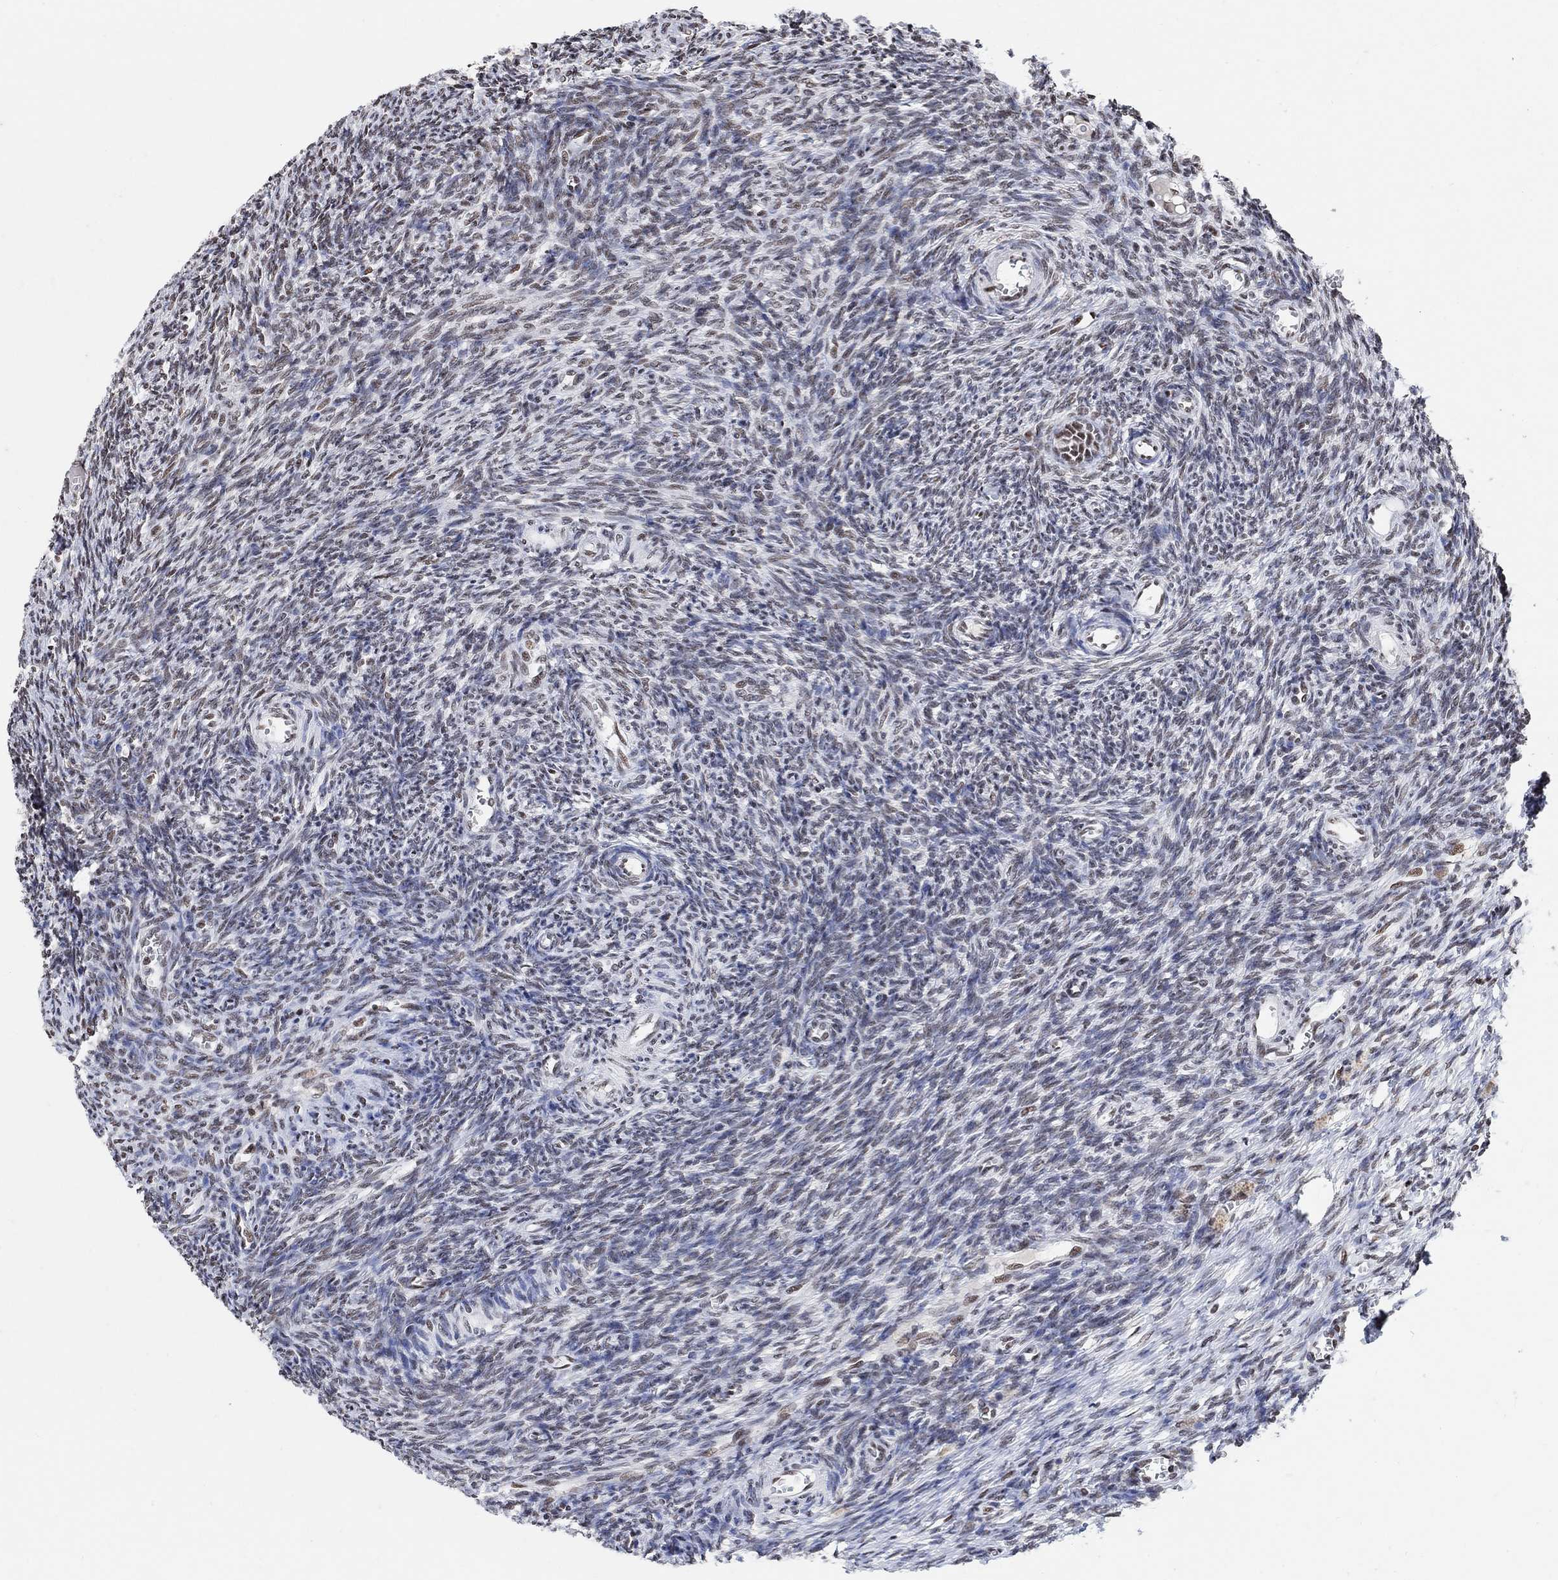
{"staining": {"intensity": "weak", "quantity": "25%-75%", "location": "nuclear"}, "tissue": "ovary", "cell_type": "Ovarian stroma cells", "image_type": "normal", "snomed": [{"axis": "morphology", "description": "Normal tissue, NOS"}, {"axis": "topography", "description": "Ovary"}], "caption": "This histopathology image demonstrates immunohistochemistry staining of normal human ovary, with low weak nuclear positivity in approximately 25%-75% of ovarian stroma cells.", "gene": "USP39", "patient": {"sex": "female", "age": 27}}